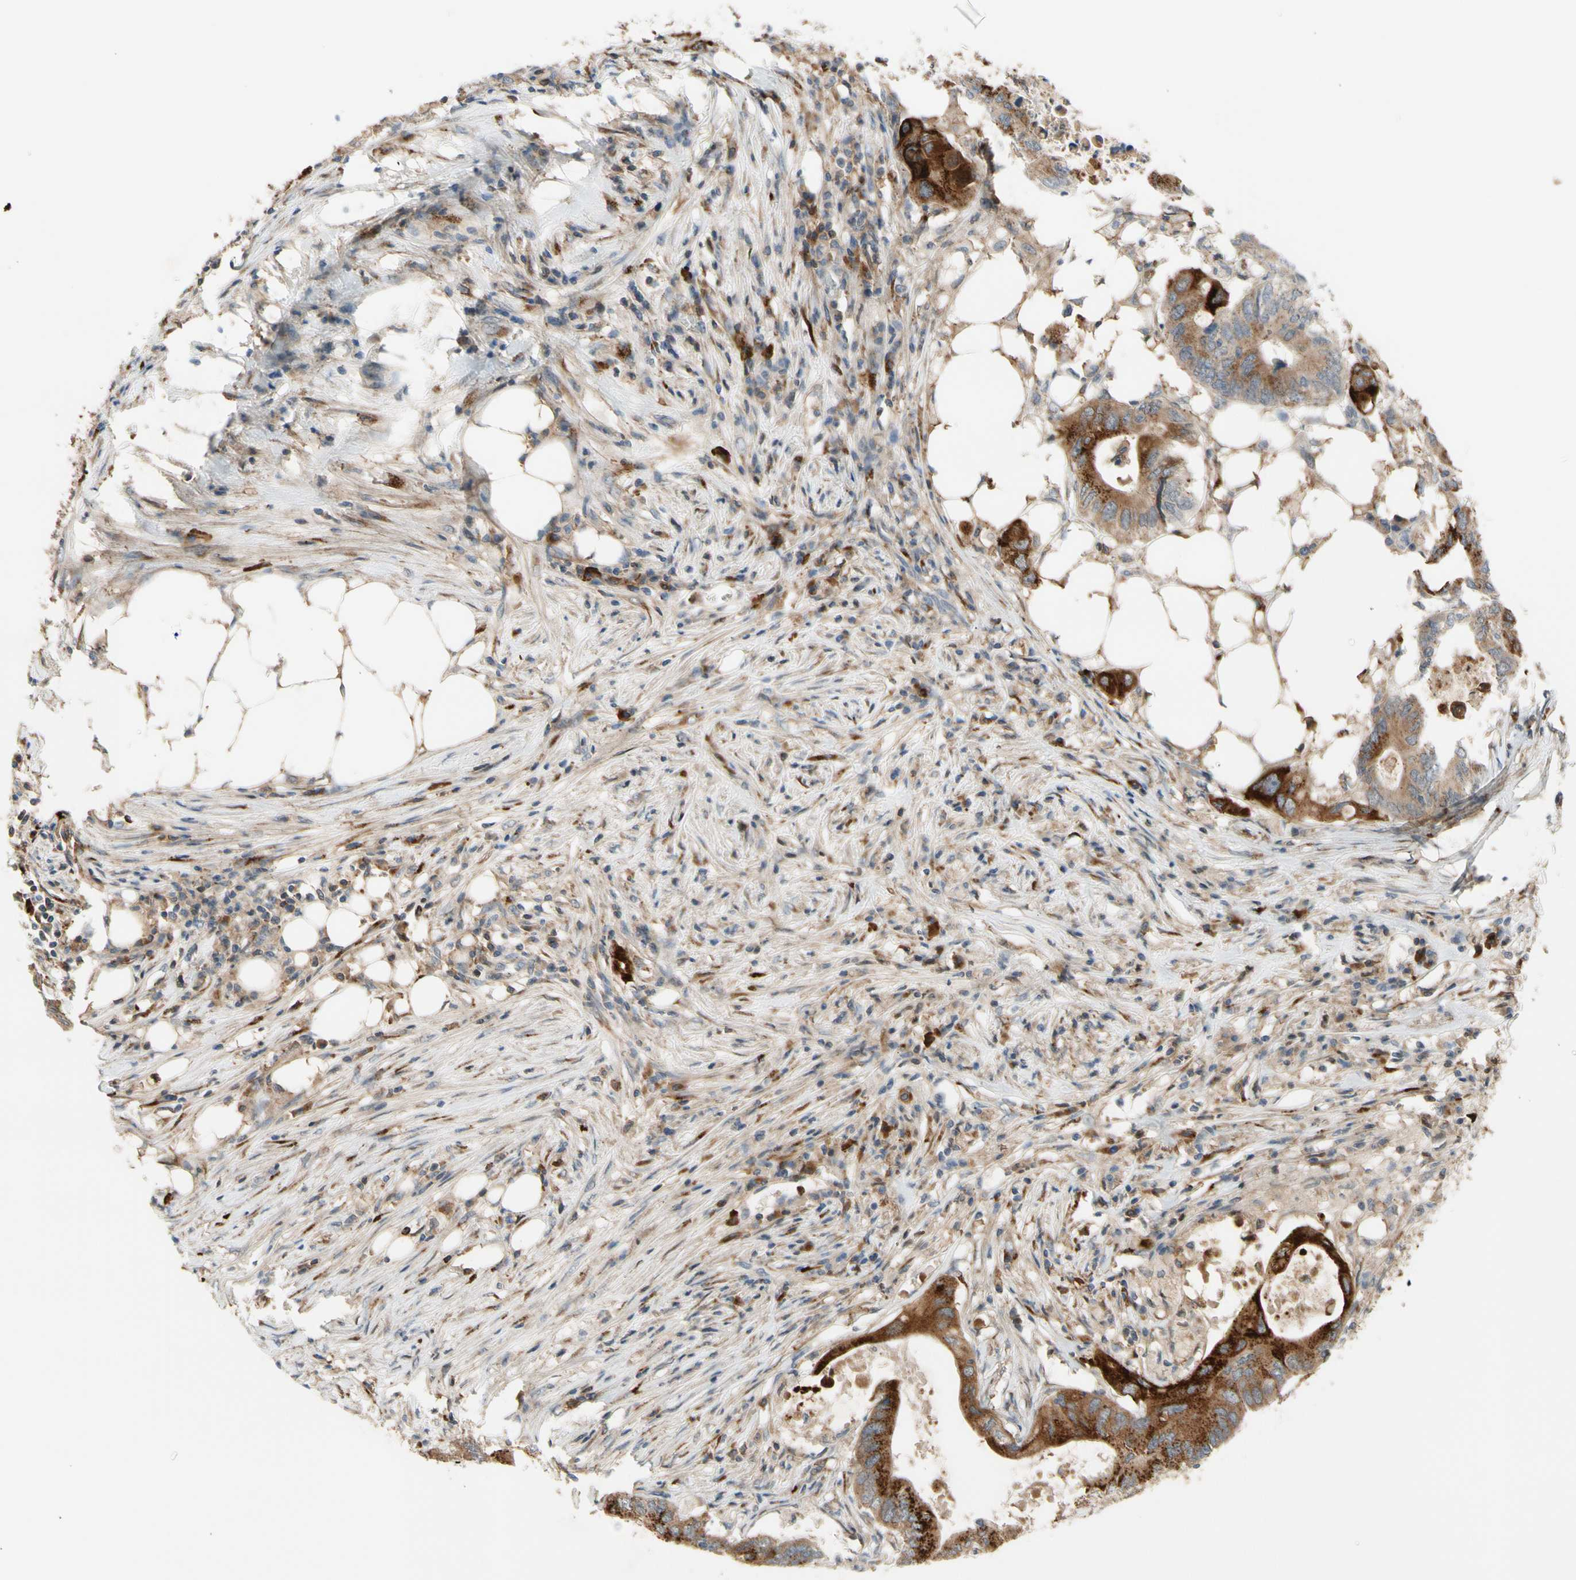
{"staining": {"intensity": "strong", "quantity": ">75%", "location": "cytoplasmic/membranous"}, "tissue": "colorectal cancer", "cell_type": "Tumor cells", "image_type": "cancer", "snomed": [{"axis": "morphology", "description": "Adenocarcinoma, NOS"}, {"axis": "topography", "description": "Colon"}], "caption": "This micrograph exhibits colorectal cancer (adenocarcinoma) stained with immunohistochemistry (IHC) to label a protein in brown. The cytoplasmic/membranous of tumor cells show strong positivity for the protein. Nuclei are counter-stained blue.", "gene": "GALNT5", "patient": {"sex": "male", "age": 71}}